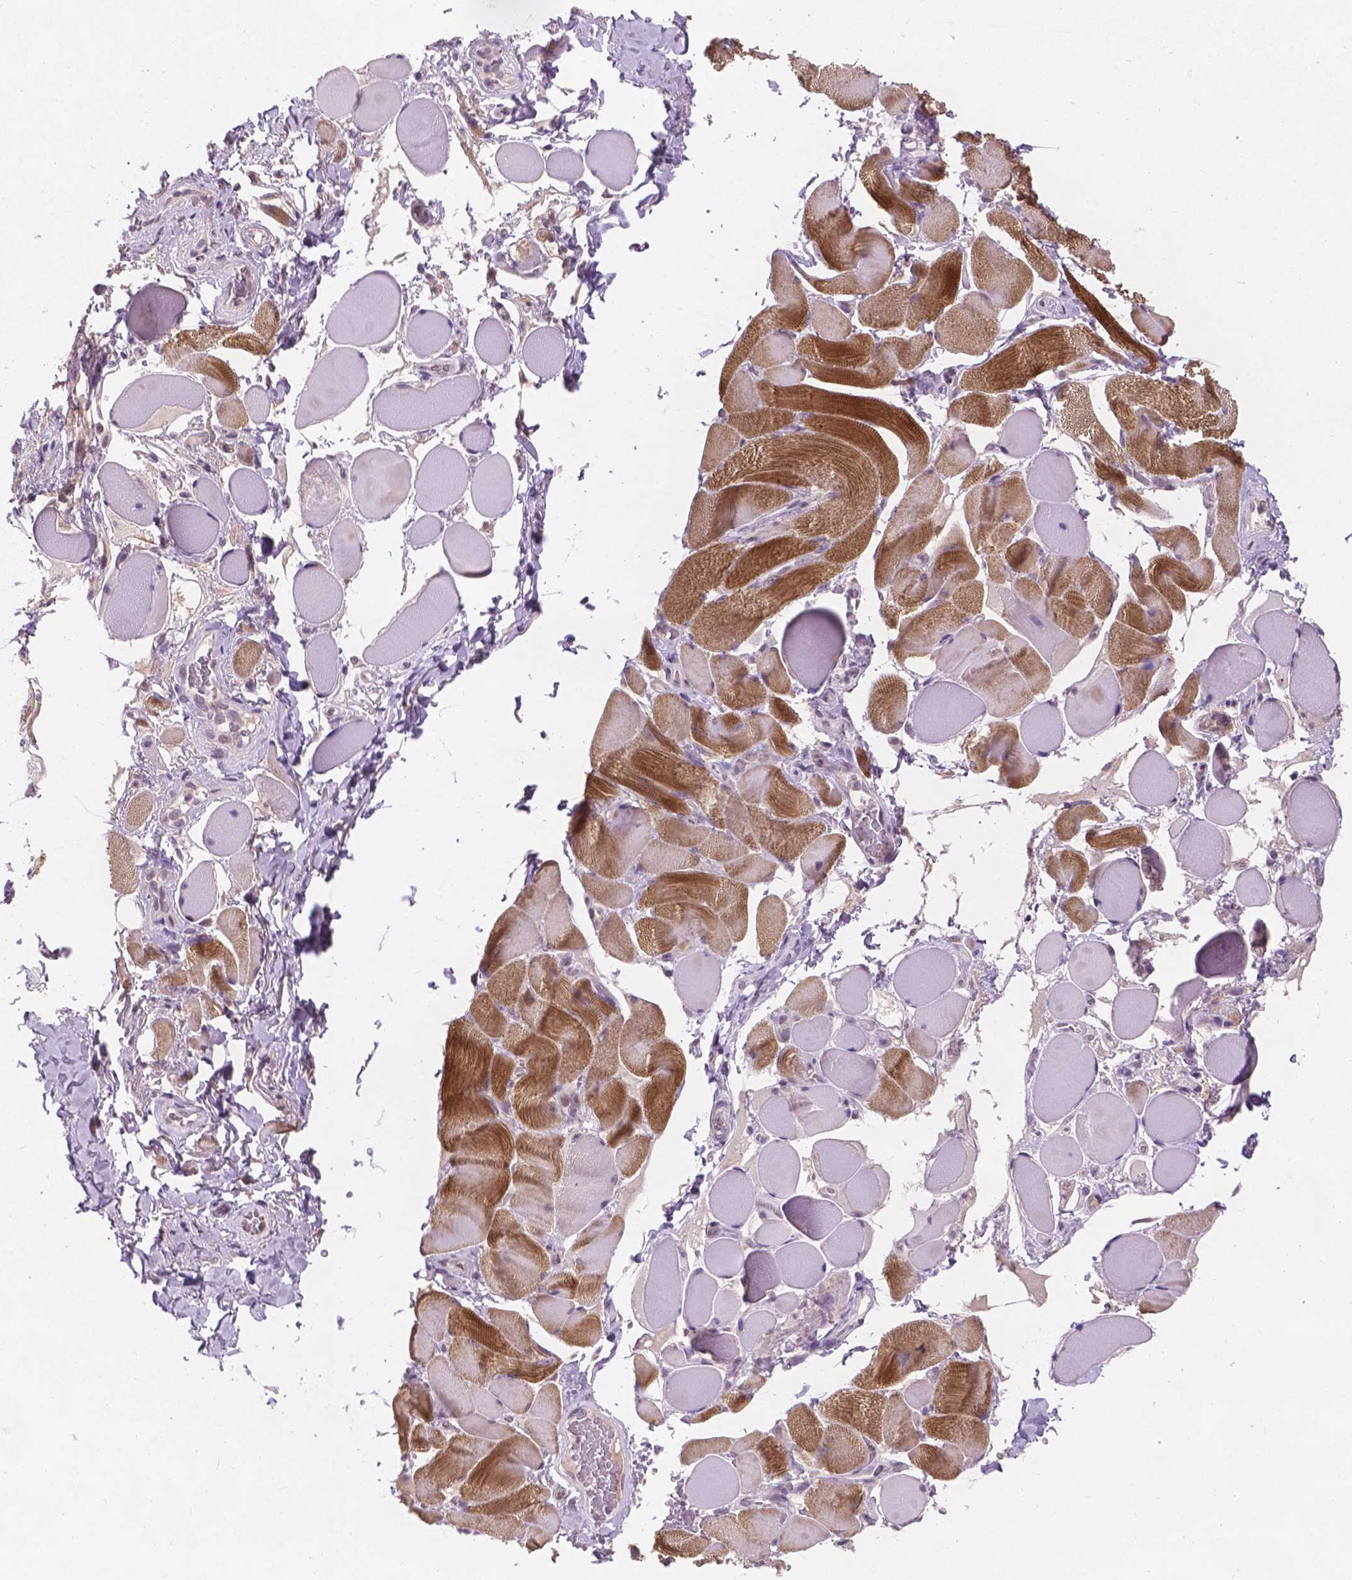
{"staining": {"intensity": "strong", "quantity": "25%-75%", "location": "cytoplasmic/membranous"}, "tissue": "skeletal muscle", "cell_type": "Myocytes", "image_type": "normal", "snomed": [{"axis": "morphology", "description": "Normal tissue, NOS"}, {"axis": "topography", "description": "Skeletal muscle"}, {"axis": "topography", "description": "Anal"}, {"axis": "topography", "description": "Peripheral nerve tissue"}], "caption": "The histopathology image shows a brown stain indicating the presence of a protein in the cytoplasmic/membranous of myocytes in skeletal muscle. The protein is stained brown, and the nuclei are stained in blue (DAB (3,3'-diaminobenzidine) IHC with brightfield microscopy, high magnification).", "gene": "GXYLT2", "patient": {"sex": "male", "age": 53}}